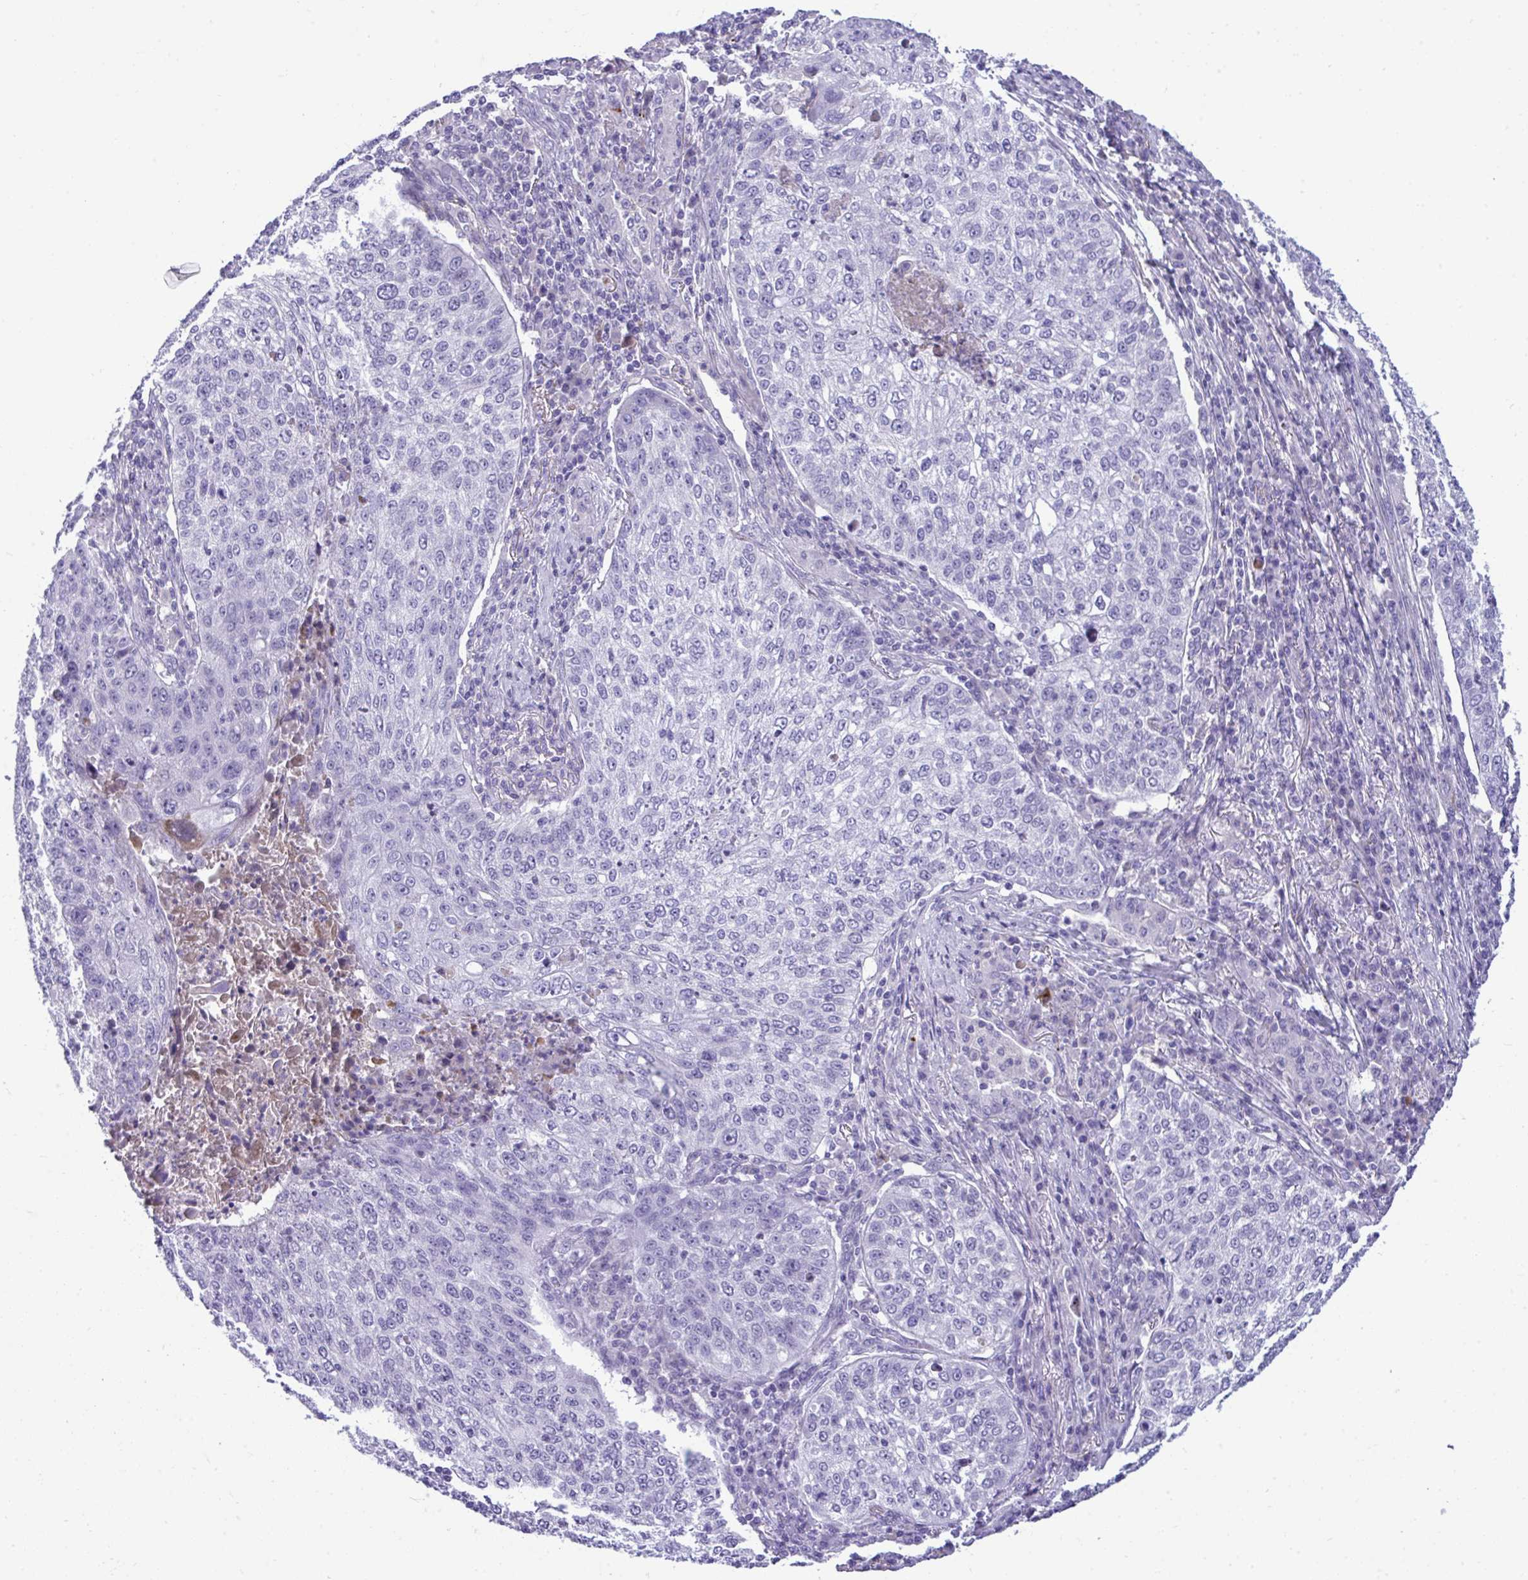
{"staining": {"intensity": "negative", "quantity": "none", "location": "none"}, "tissue": "lung cancer", "cell_type": "Tumor cells", "image_type": "cancer", "snomed": [{"axis": "morphology", "description": "Squamous cell carcinoma, NOS"}, {"axis": "topography", "description": "Lung"}], "caption": "This is an IHC photomicrograph of human lung cancer (squamous cell carcinoma). There is no expression in tumor cells.", "gene": "PIGZ", "patient": {"sex": "male", "age": 63}}